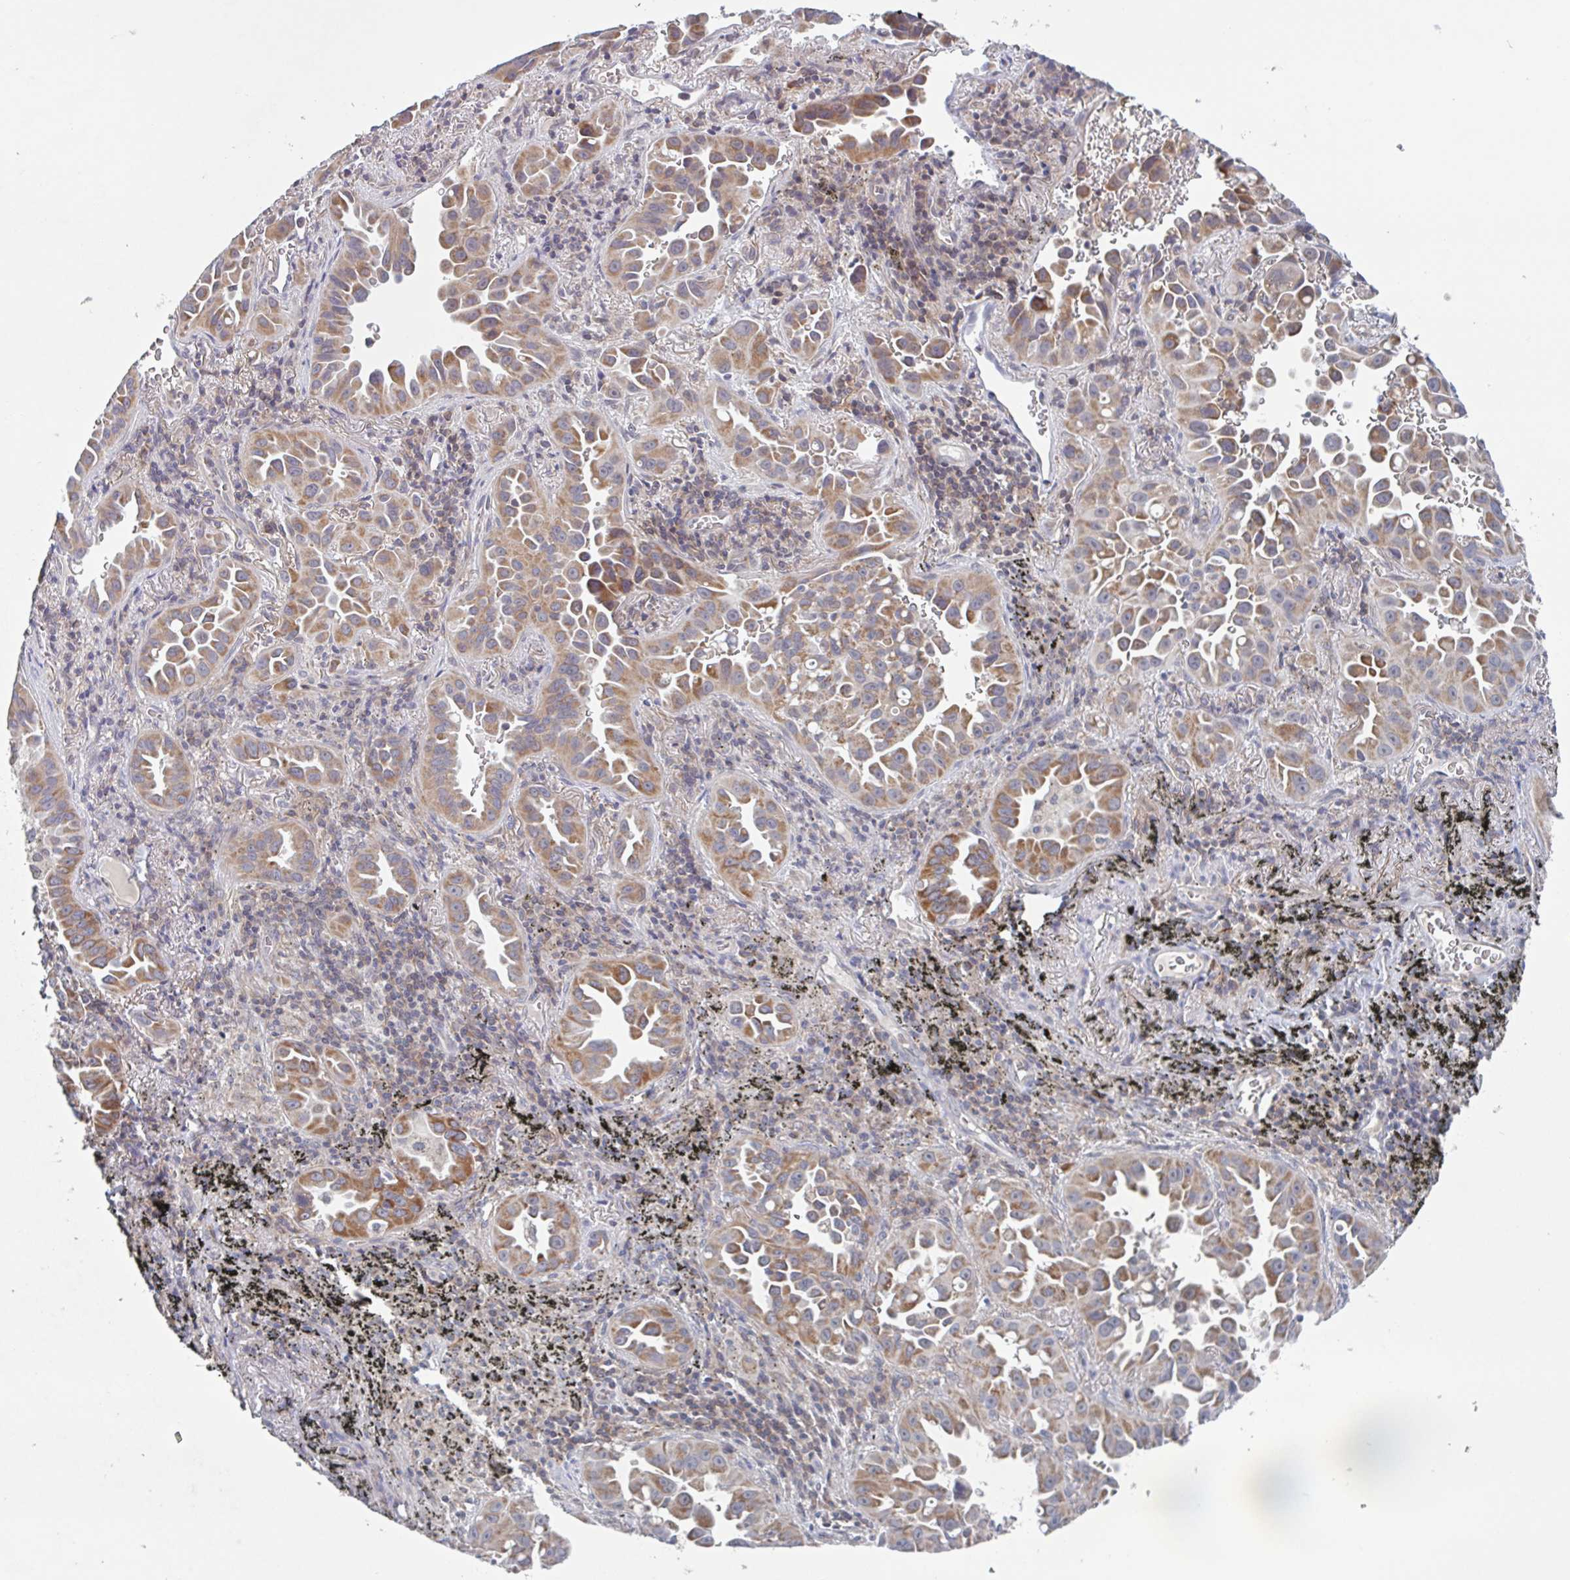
{"staining": {"intensity": "moderate", "quantity": ">75%", "location": "cytoplasmic/membranous"}, "tissue": "lung cancer", "cell_type": "Tumor cells", "image_type": "cancer", "snomed": [{"axis": "morphology", "description": "Adenocarcinoma, NOS"}, {"axis": "topography", "description": "Lung"}], "caption": "A medium amount of moderate cytoplasmic/membranous expression is identified in approximately >75% of tumor cells in adenocarcinoma (lung) tissue.", "gene": "SURF1", "patient": {"sex": "male", "age": 68}}